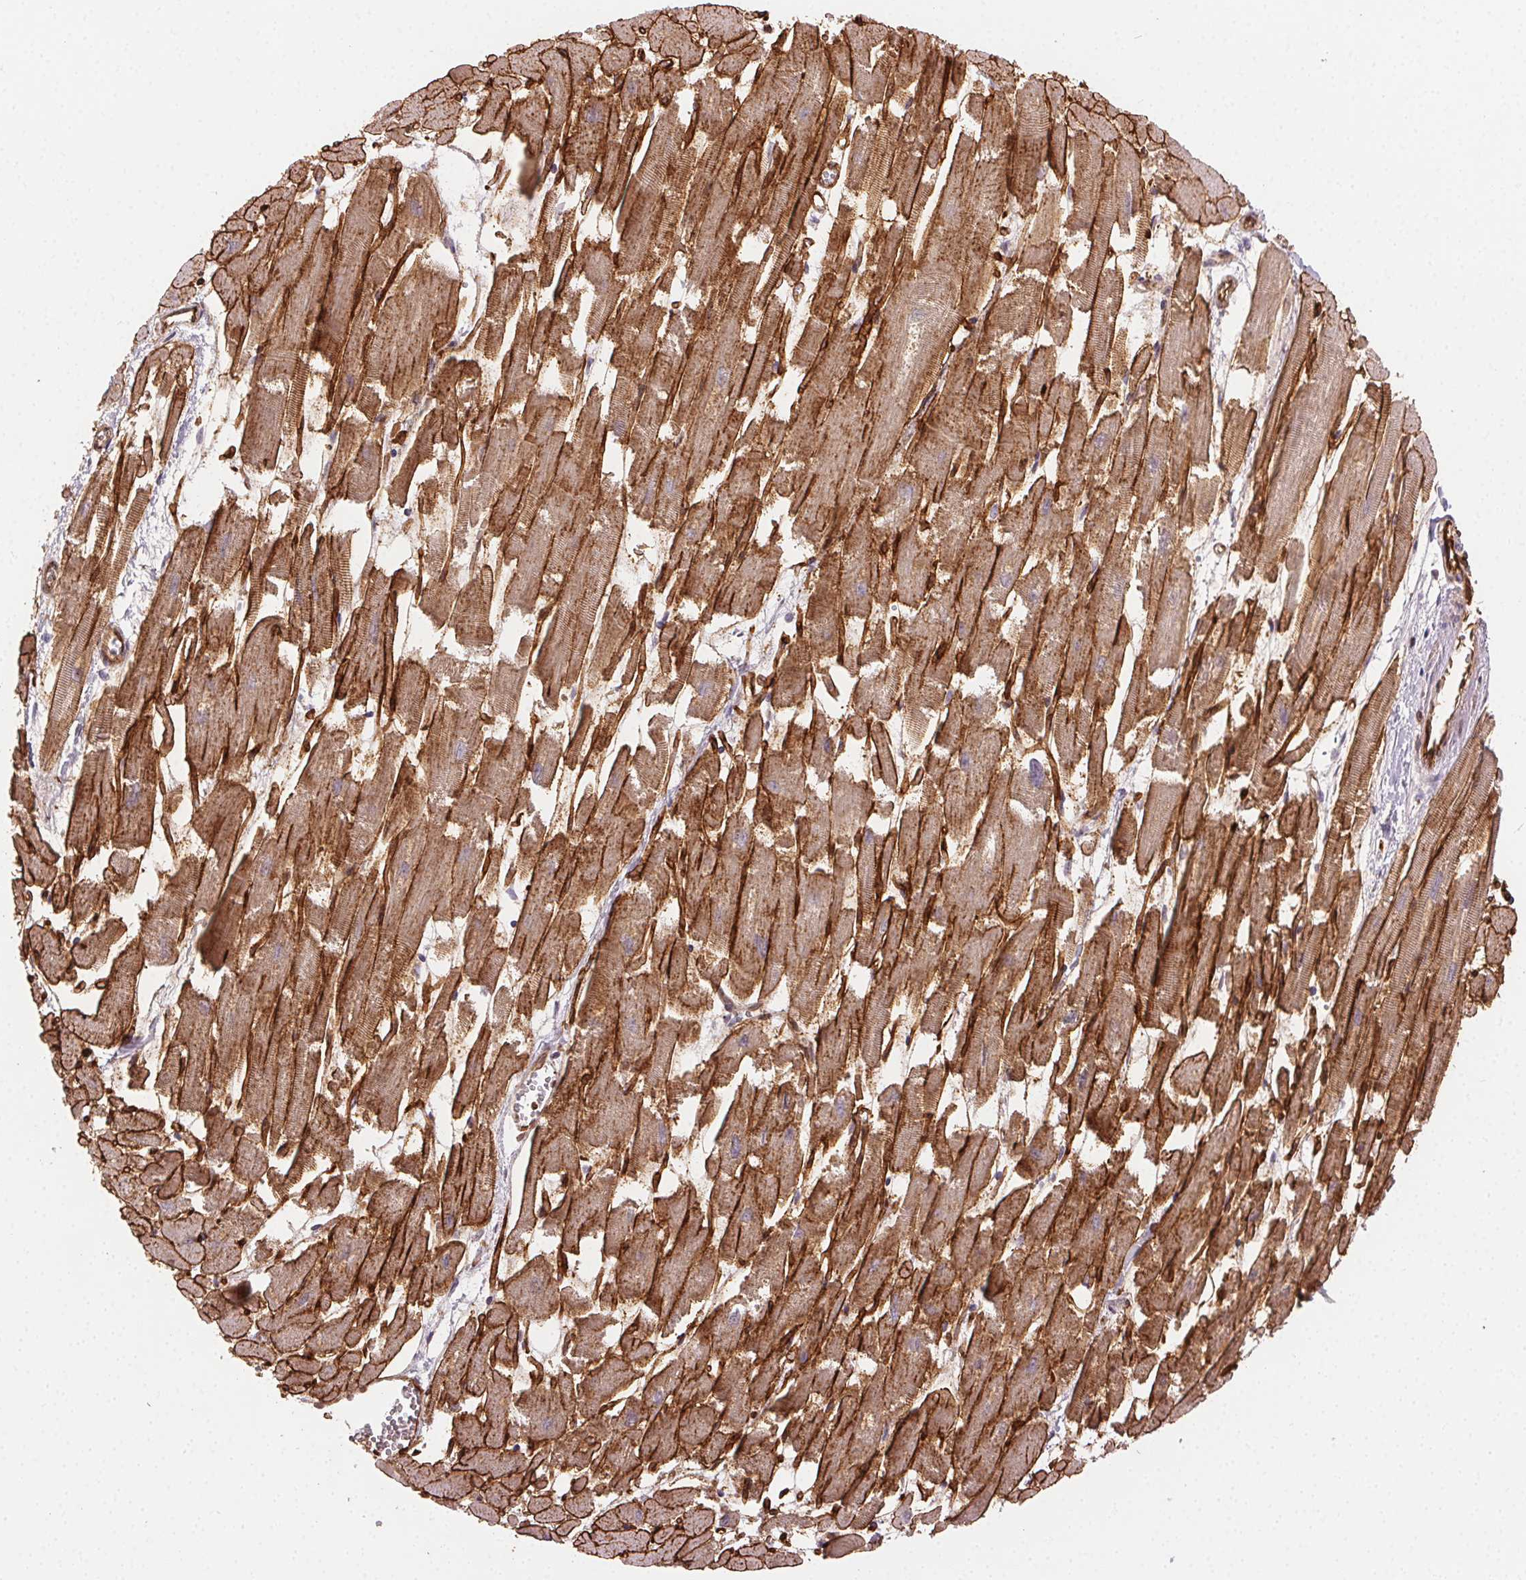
{"staining": {"intensity": "strong", "quantity": "25%-75%", "location": "cytoplasmic/membranous"}, "tissue": "heart muscle", "cell_type": "Cardiomyocytes", "image_type": "normal", "snomed": [{"axis": "morphology", "description": "Normal tissue, NOS"}, {"axis": "topography", "description": "Heart"}], "caption": "The photomicrograph demonstrates immunohistochemical staining of benign heart muscle. There is strong cytoplasmic/membranous staining is appreciated in about 25%-75% of cardiomyocytes. (Stains: DAB (3,3'-diaminobenzidine) in brown, nuclei in blue, Microscopy: brightfield microscopy at high magnification).", "gene": "RNASET2", "patient": {"sex": "female", "age": 52}}